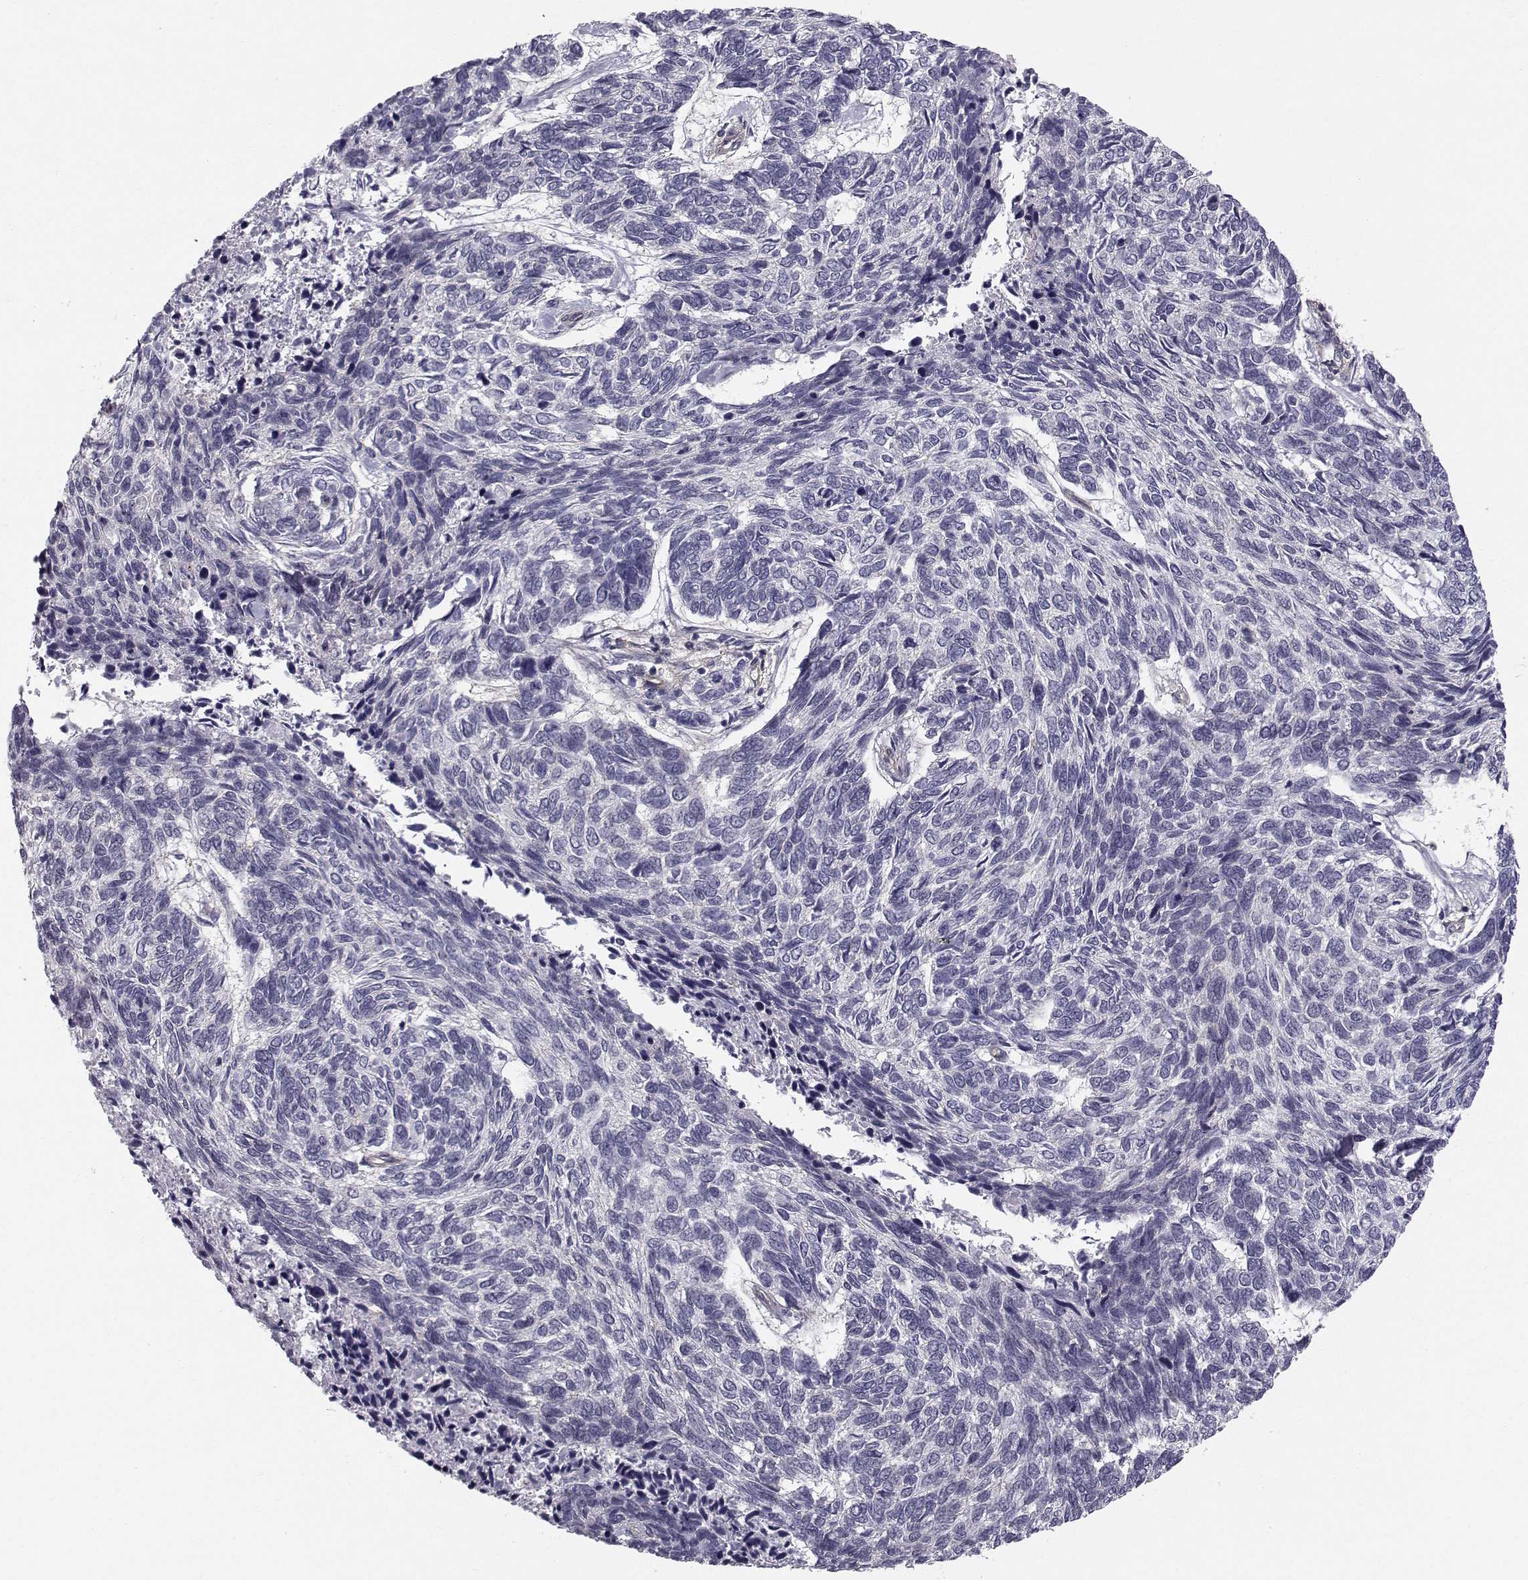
{"staining": {"intensity": "negative", "quantity": "none", "location": "none"}, "tissue": "skin cancer", "cell_type": "Tumor cells", "image_type": "cancer", "snomed": [{"axis": "morphology", "description": "Basal cell carcinoma"}, {"axis": "topography", "description": "Skin"}], "caption": "Histopathology image shows no significant protein staining in tumor cells of skin basal cell carcinoma.", "gene": "SPDYE4", "patient": {"sex": "female", "age": 65}}